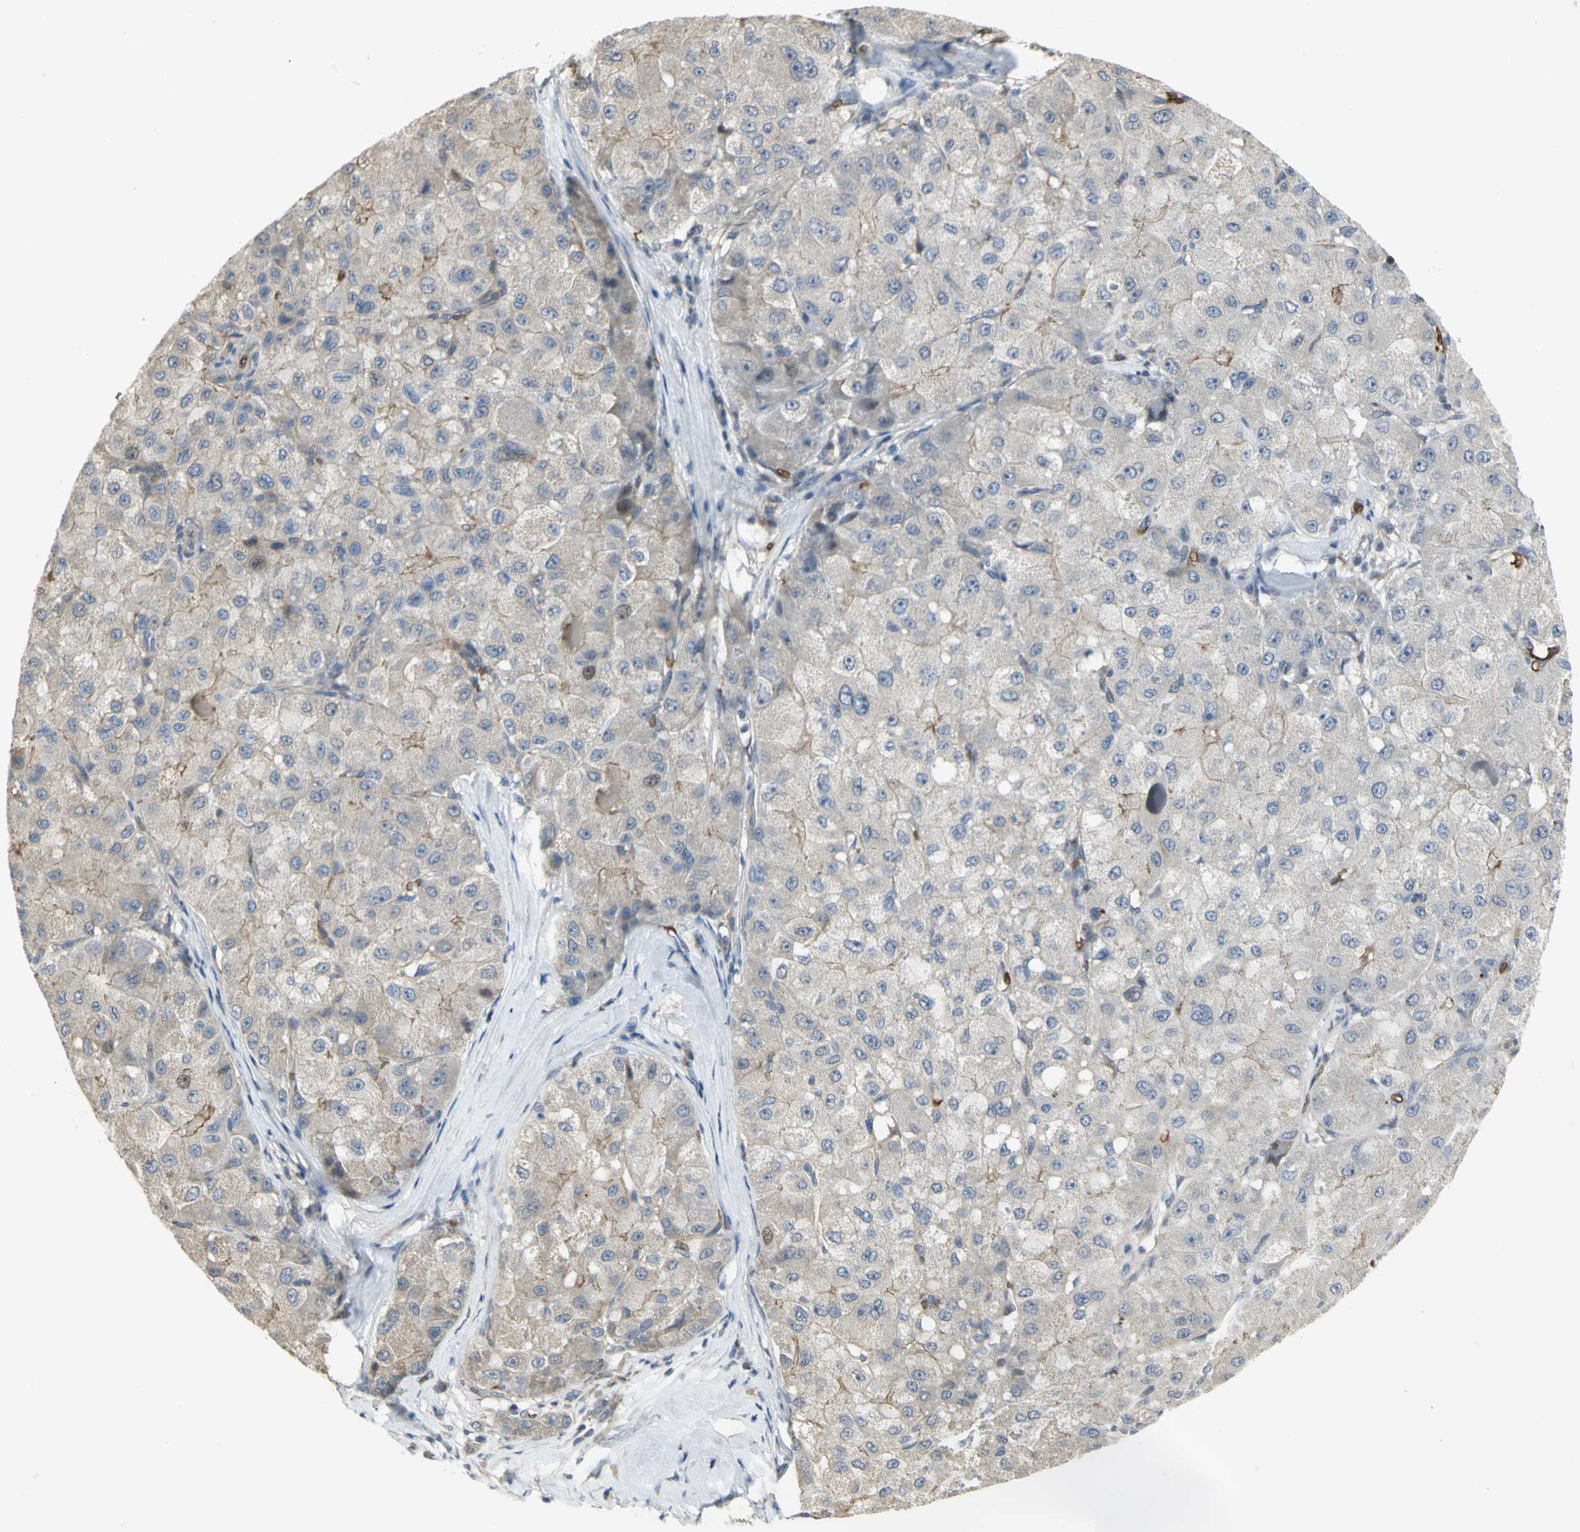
{"staining": {"intensity": "negative", "quantity": "none", "location": "none"}, "tissue": "liver cancer", "cell_type": "Tumor cells", "image_type": "cancer", "snomed": [{"axis": "morphology", "description": "Carcinoma, Hepatocellular, NOS"}, {"axis": "topography", "description": "Liver"}], "caption": "Image shows no significant protein expression in tumor cells of liver cancer (hepatocellular carcinoma).", "gene": "ANK1", "patient": {"sex": "male", "age": 80}}